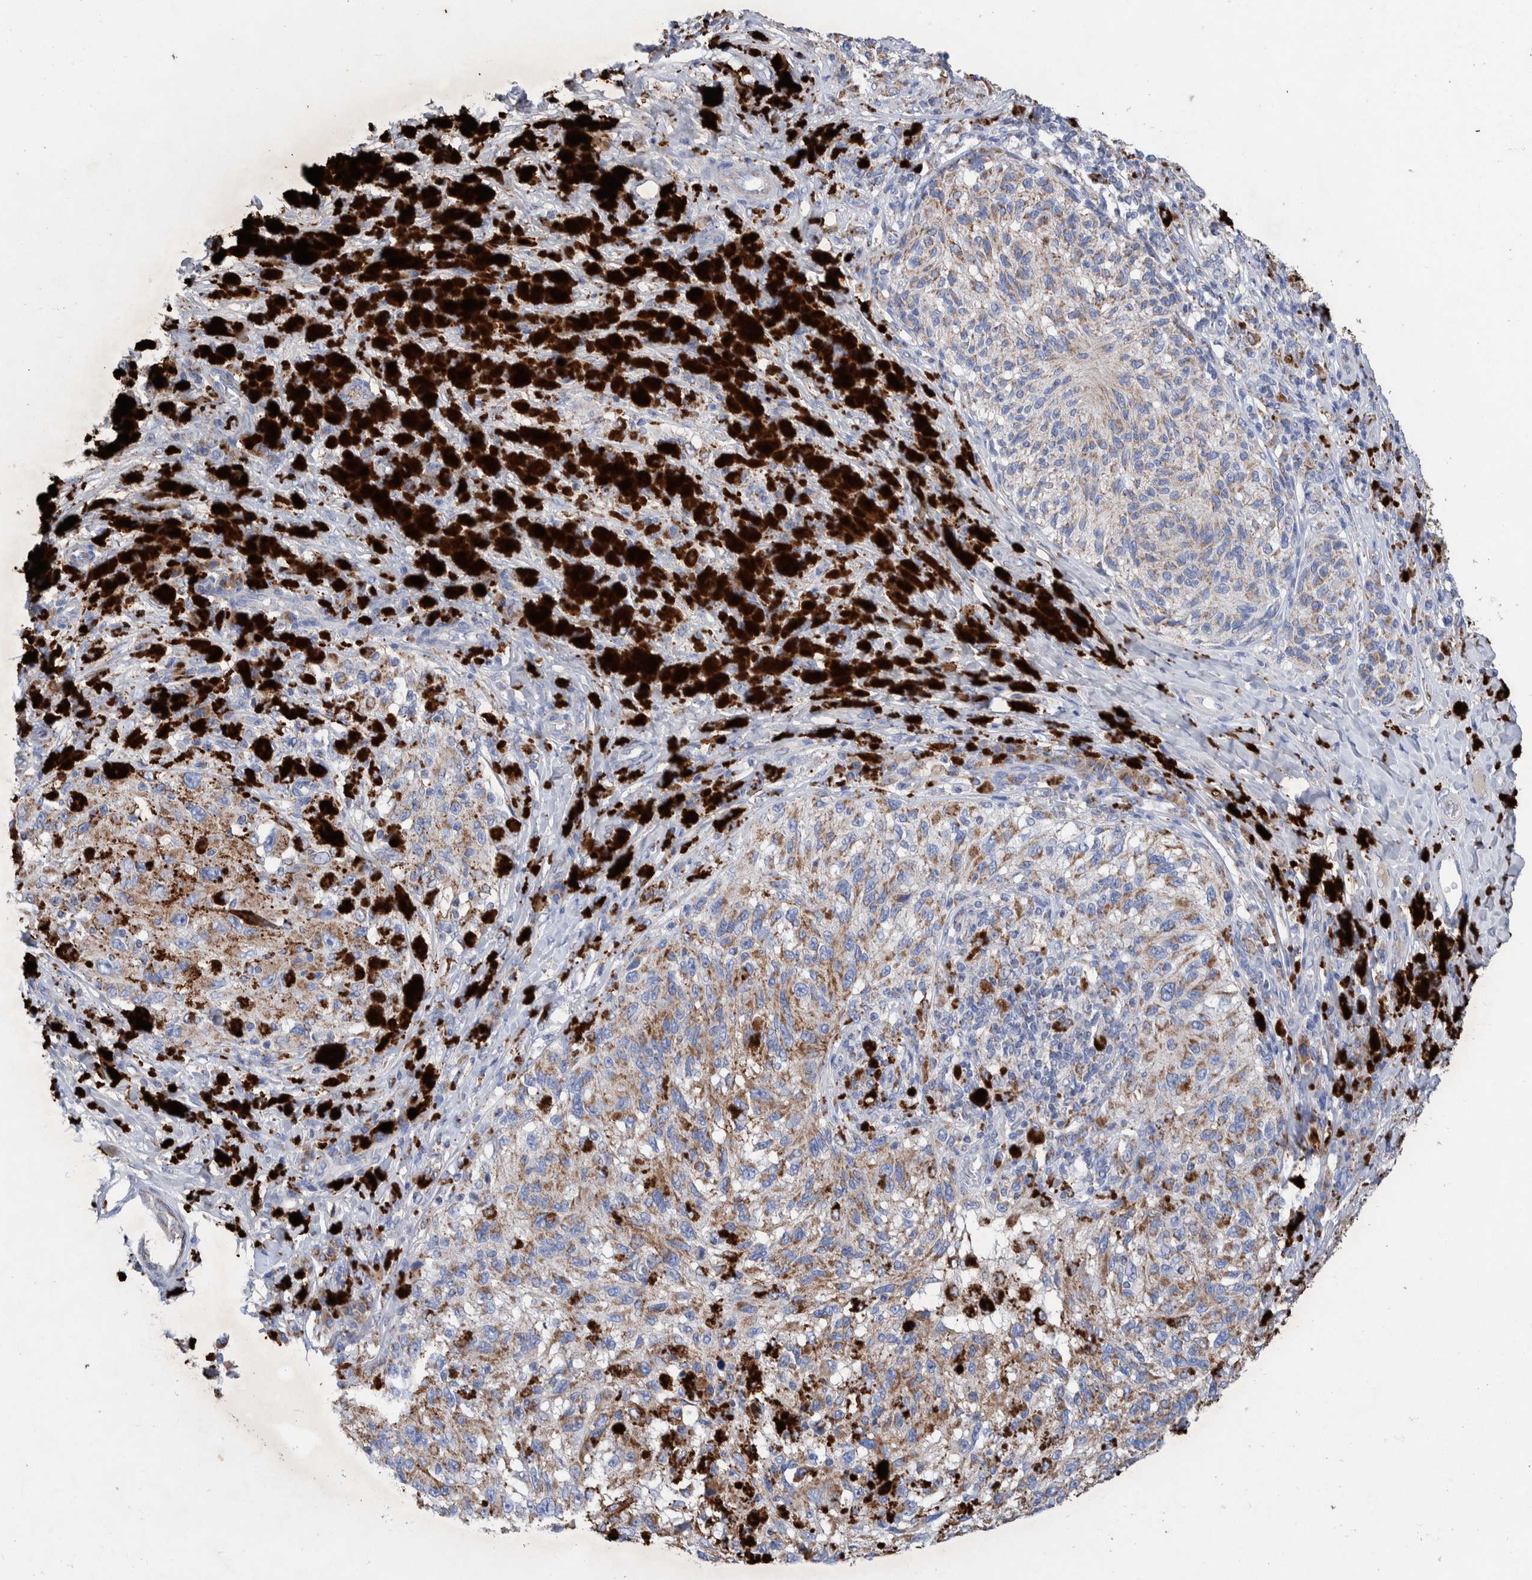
{"staining": {"intensity": "moderate", "quantity": ">75%", "location": "cytoplasmic/membranous"}, "tissue": "melanoma", "cell_type": "Tumor cells", "image_type": "cancer", "snomed": [{"axis": "morphology", "description": "Malignant melanoma, NOS"}, {"axis": "topography", "description": "Skin"}], "caption": "Melanoma was stained to show a protein in brown. There is medium levels of moderate cytoplasmic/membranous expression in about >75% of tumor cells.", "gene": "DECR1", "patient": {"sex": "female", "age": 73}}